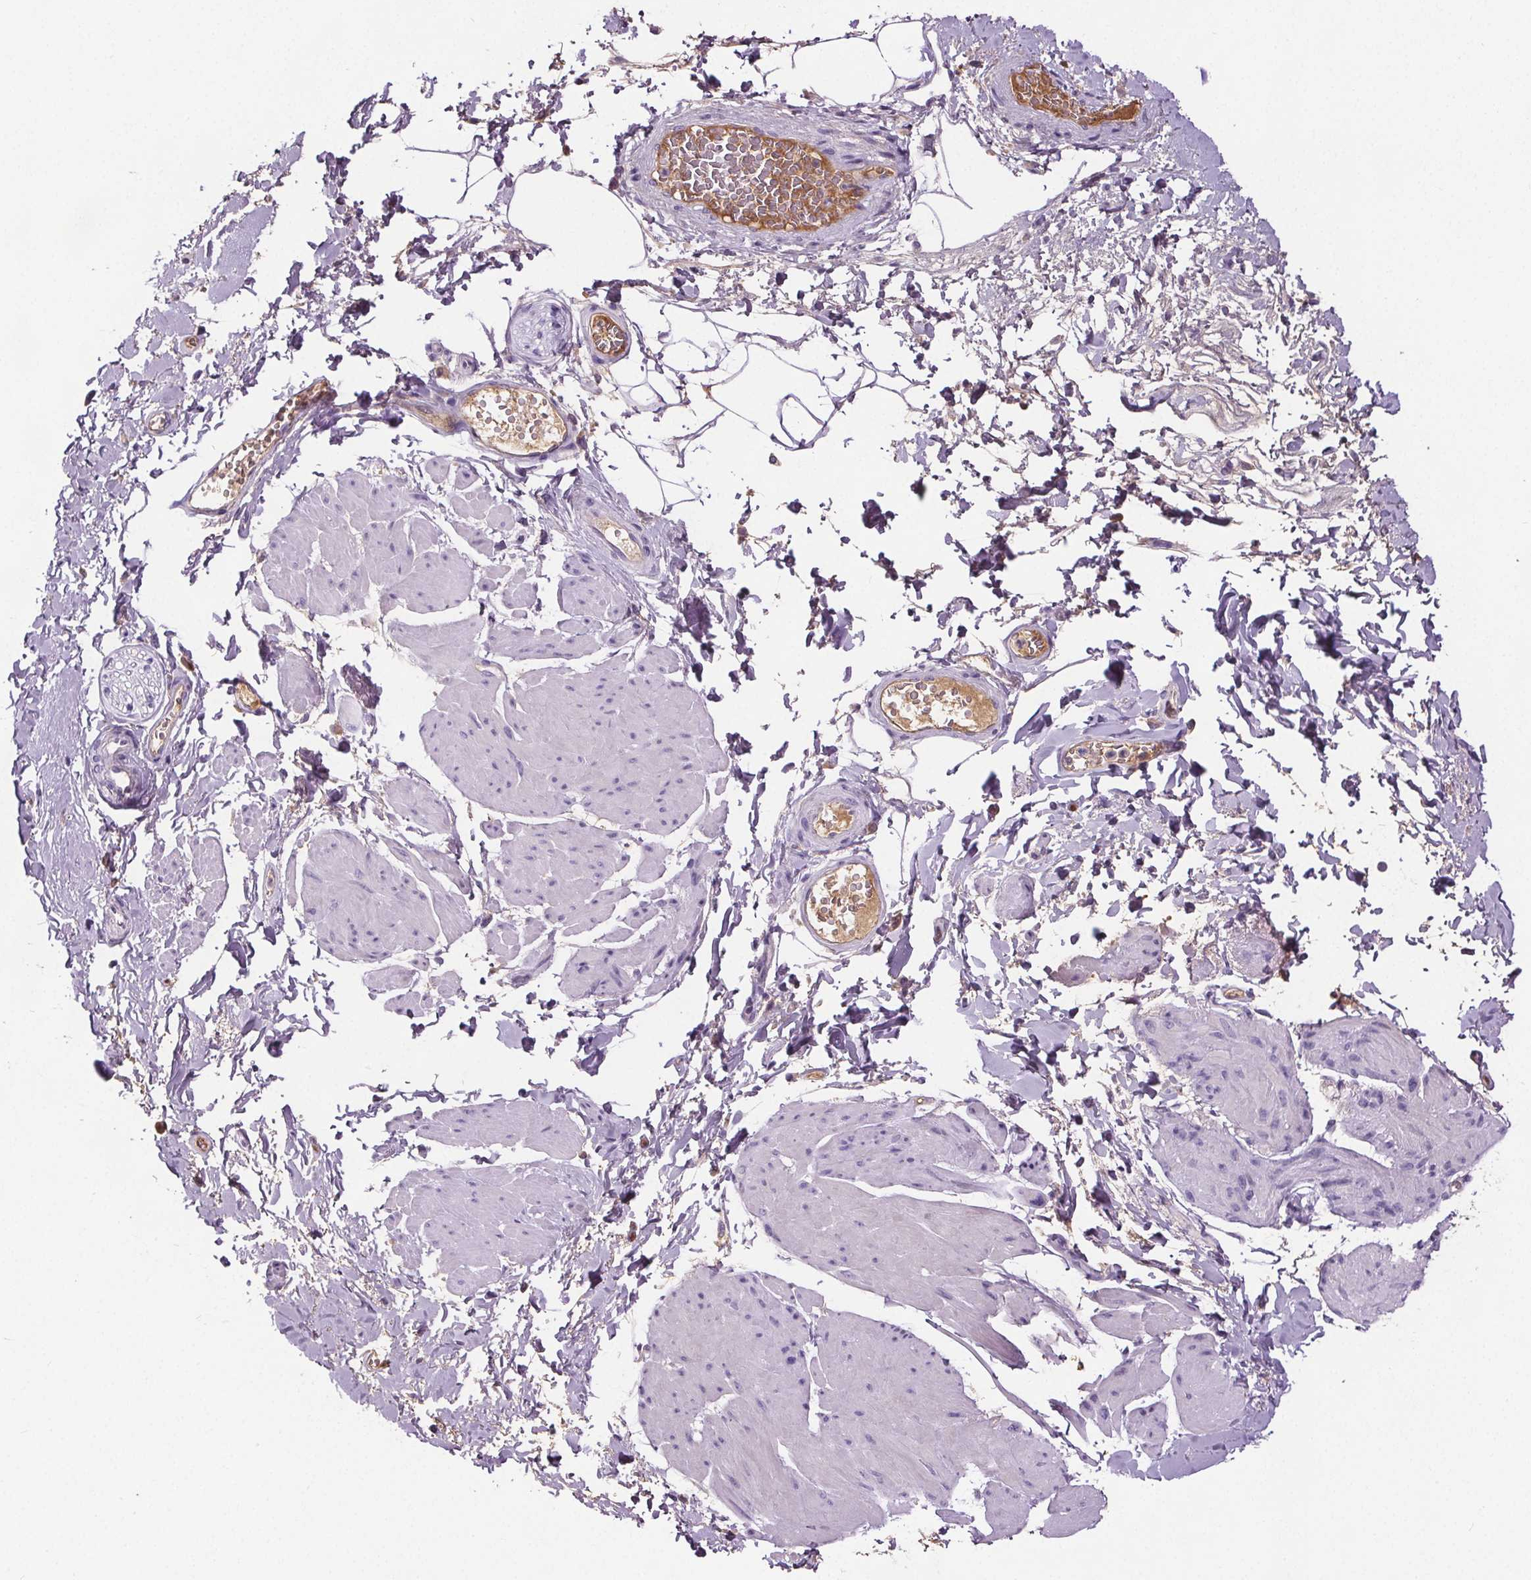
{"staining": {"intensity": "negative", "quantity": "none", "location": "none"}, "tissue": "adipose tissue", "cell_type": "Adipocytes", "image_type": "normal", "snomed": [{"axis": "morphology", "description": "Normal tissue, NOS"}, {"axis": "topography", "description": "Urinary bladder"}, {"axis": "topography", "description": "Peripheral nerve tissue"}], "caption": "This is an IHC histopathology image of benign adipose tissue. There is no staining in adipocytes.", "gene": "CD5L", "patient": {"sex": "female", "age": 60}}